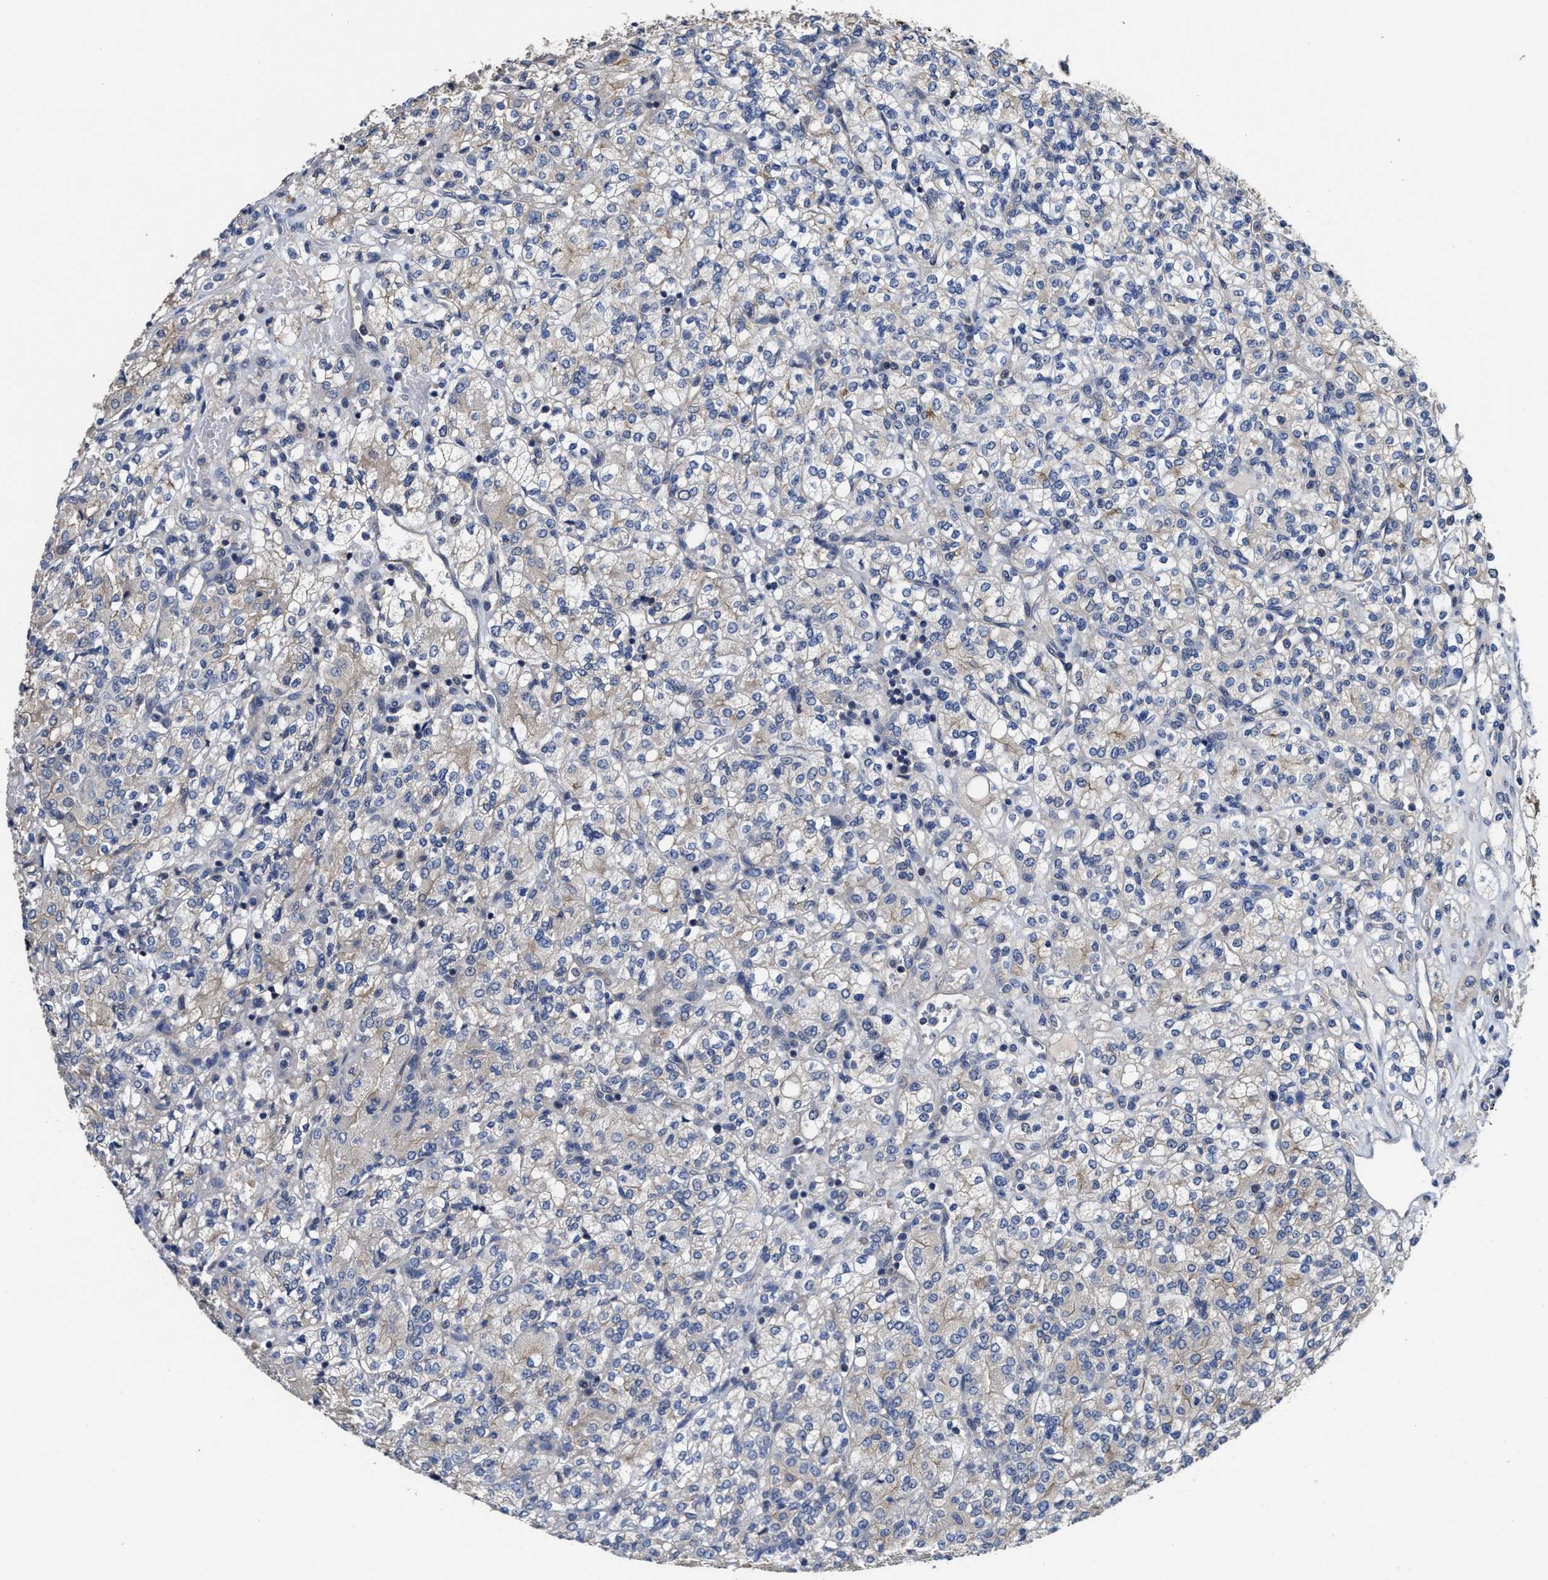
{"staining": {"intensity": "weak", "quantity": "<25%", "location": "cytoplasmic/membranous"}, "tissue": "renal cancer", "cell_type": "Tumor cells", "image_type": "cancer", "snomed": [{"axis": "morphology", "description": "Adenocarcinoma, NOS"}, {"axis": "topography", "description": "Kidney"}], "caption": "Immunohistochemistry of adenocarcinoma (renal) shows no expression in tumor cells. Brightfield microscopy of immunohistochemistry (IHC) stained with DAB (brown) and hematoxylin (blue), captured at high magnification.", "gene": "TRAF6", "patient": {"sex": "male", "age": 77}}